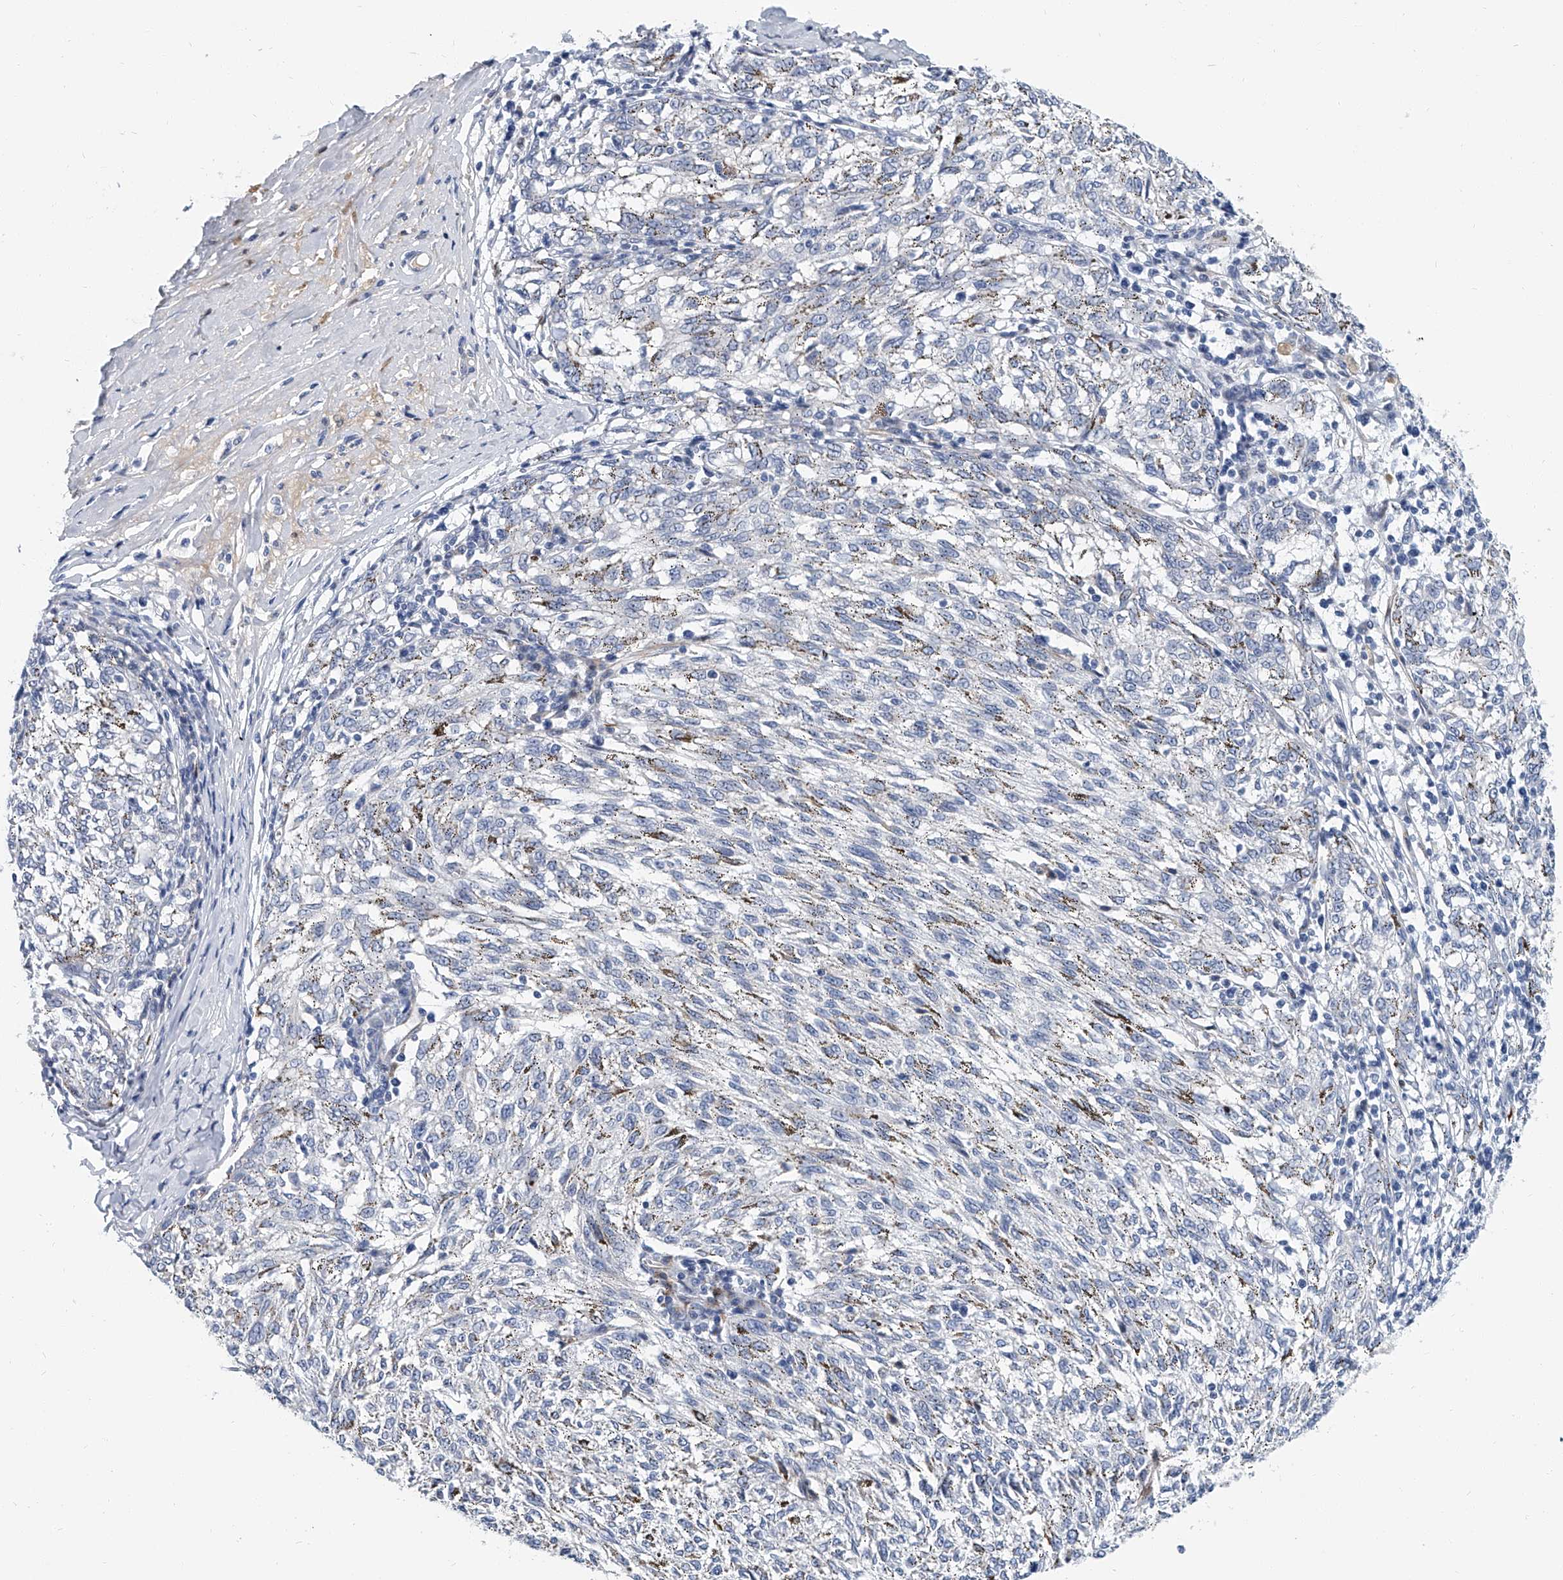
{"staining": {"intensity": "negative", "quantity": "none", "location": "none"}, "tissue": "melanoma", "cell_type": "Tumor cells", "image_type": "cancer", "snomed": [{"axis": "morphology", "description": "Malignant melanoma, NOS"}, {"axis": "topography", "description": "Skin"}], "caption": "Immunohistochemistry (IHC) micrograph of neoplastic tissue: melanoma stained with DAB (3,3'-diaminobenzidine) demonstrates no significant protein expression in tumor cells.", "gene": "KIRREL1", "patient": {"sex": "female", "age": 72}}